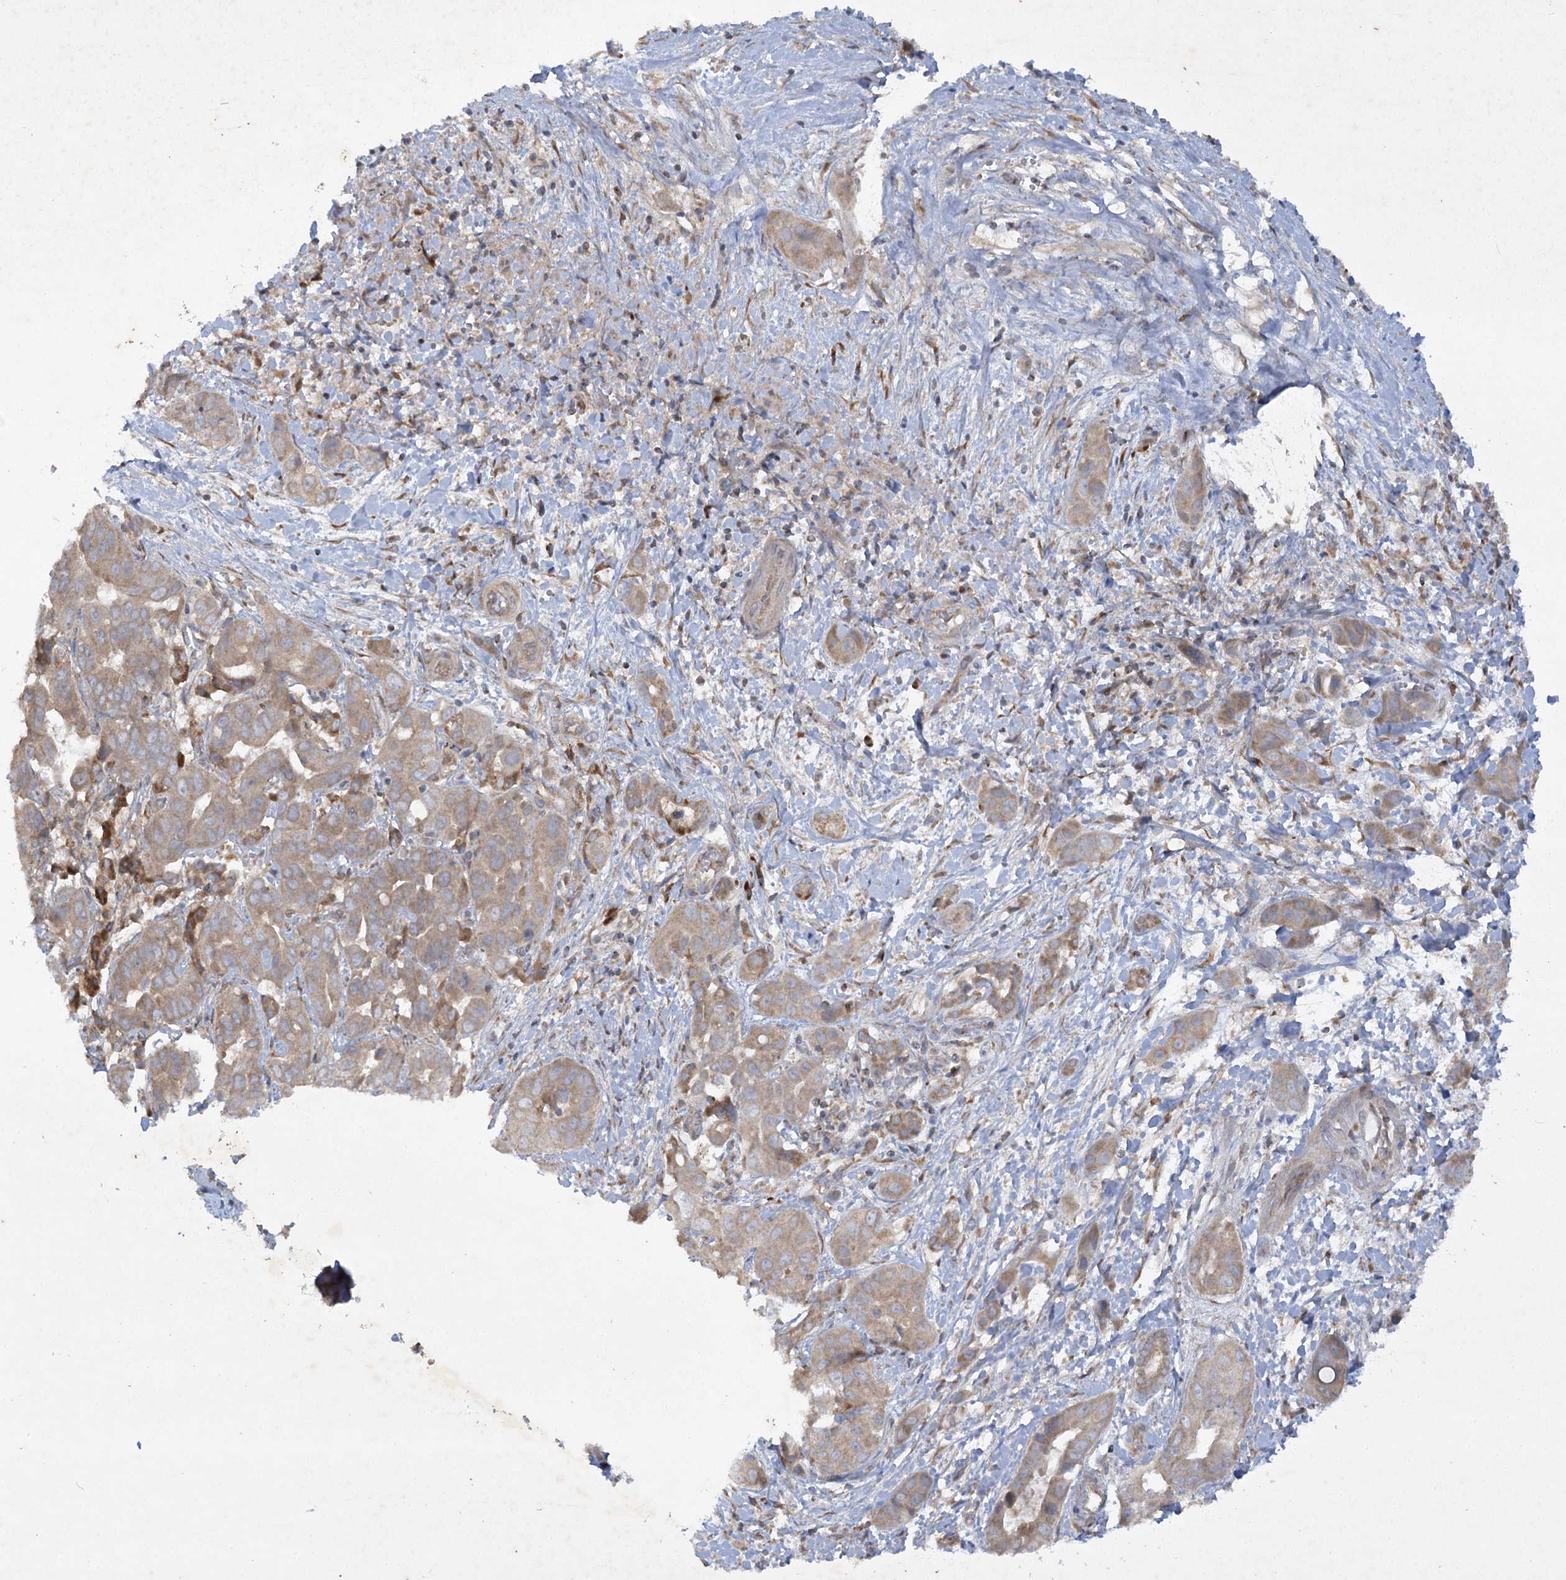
{"staining": {"intensity": "moderate", "quantity": ">75%", "location": "cytoplasmic/membranous"}, "tissue": "liver cancer", "cell_type": "Tumor cells", "image_type": "cancer", "snomed": [{"axis": "morphology", "description": "Cholangiocarcinoma"}, {"axis": "topography", "description": "Liver"}], "caption": "Tumor cells reveal medium levels of moderate cytoplasmic/membranous staining in approximately >75% of cells in human liver cancer.", "gene": "TRAF3IP1", "patient": {"sex": "female", "age": 52}}